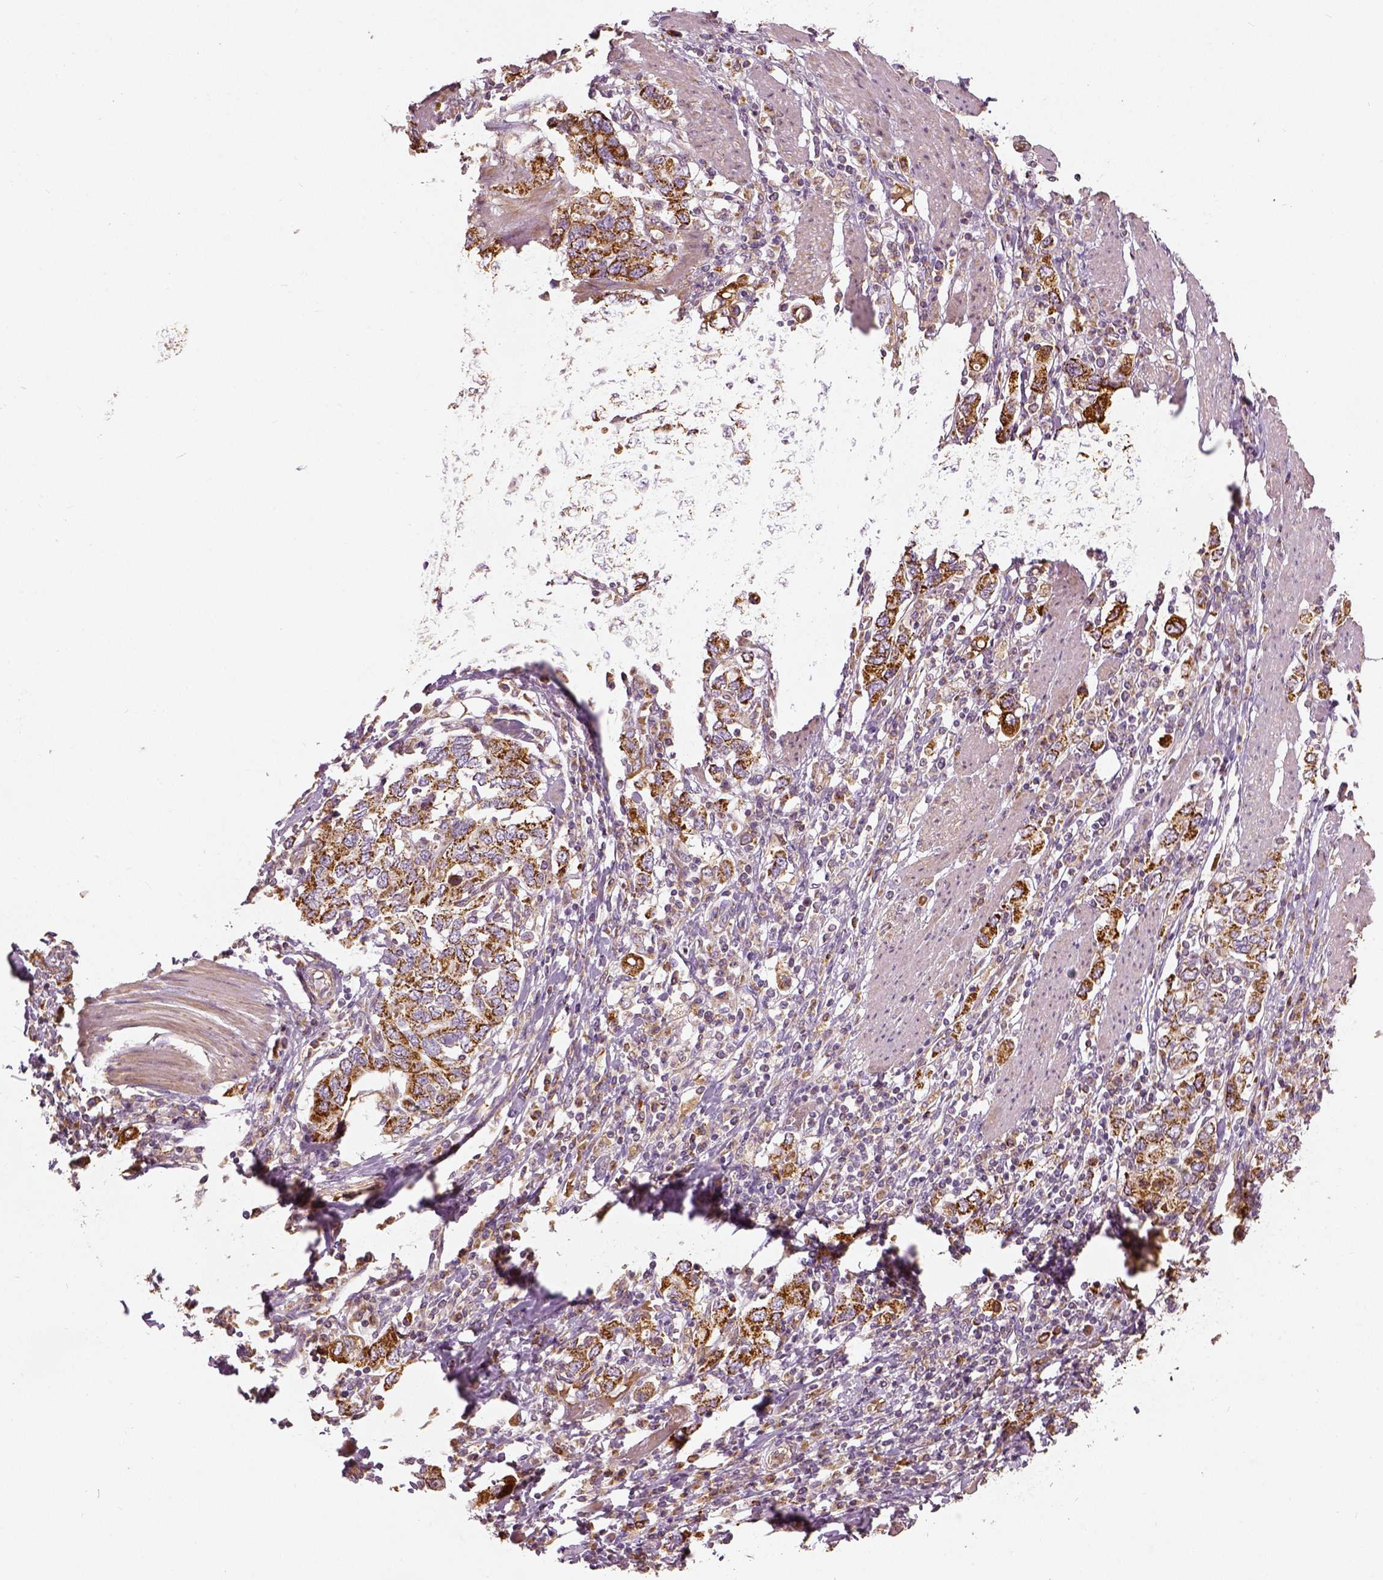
{"staining": {"intensity": "moderate", "quantity": ">75%", "location": "cytoplasmic/membranous"}, "tissue": "stomach cancer", "cell_type": "Tumor cells", "image_type": "cancer", "snomed": [{"axis": "morphology", "description": "Adenocarcinoma, NOS"}, {"axis": "topography", "description": "Stomach, upper"}, {"axis": "topography", "description": "Stomach"}], "caption": "Stomach adenocarcinoma was stained to show a protein in brown. There is medium levels of moderate cytoplasmic/membranous positivity in approximately >75% of tumor cells.", "gene": "PGAM5", "patient": {"sex": "male", "age": 62}}